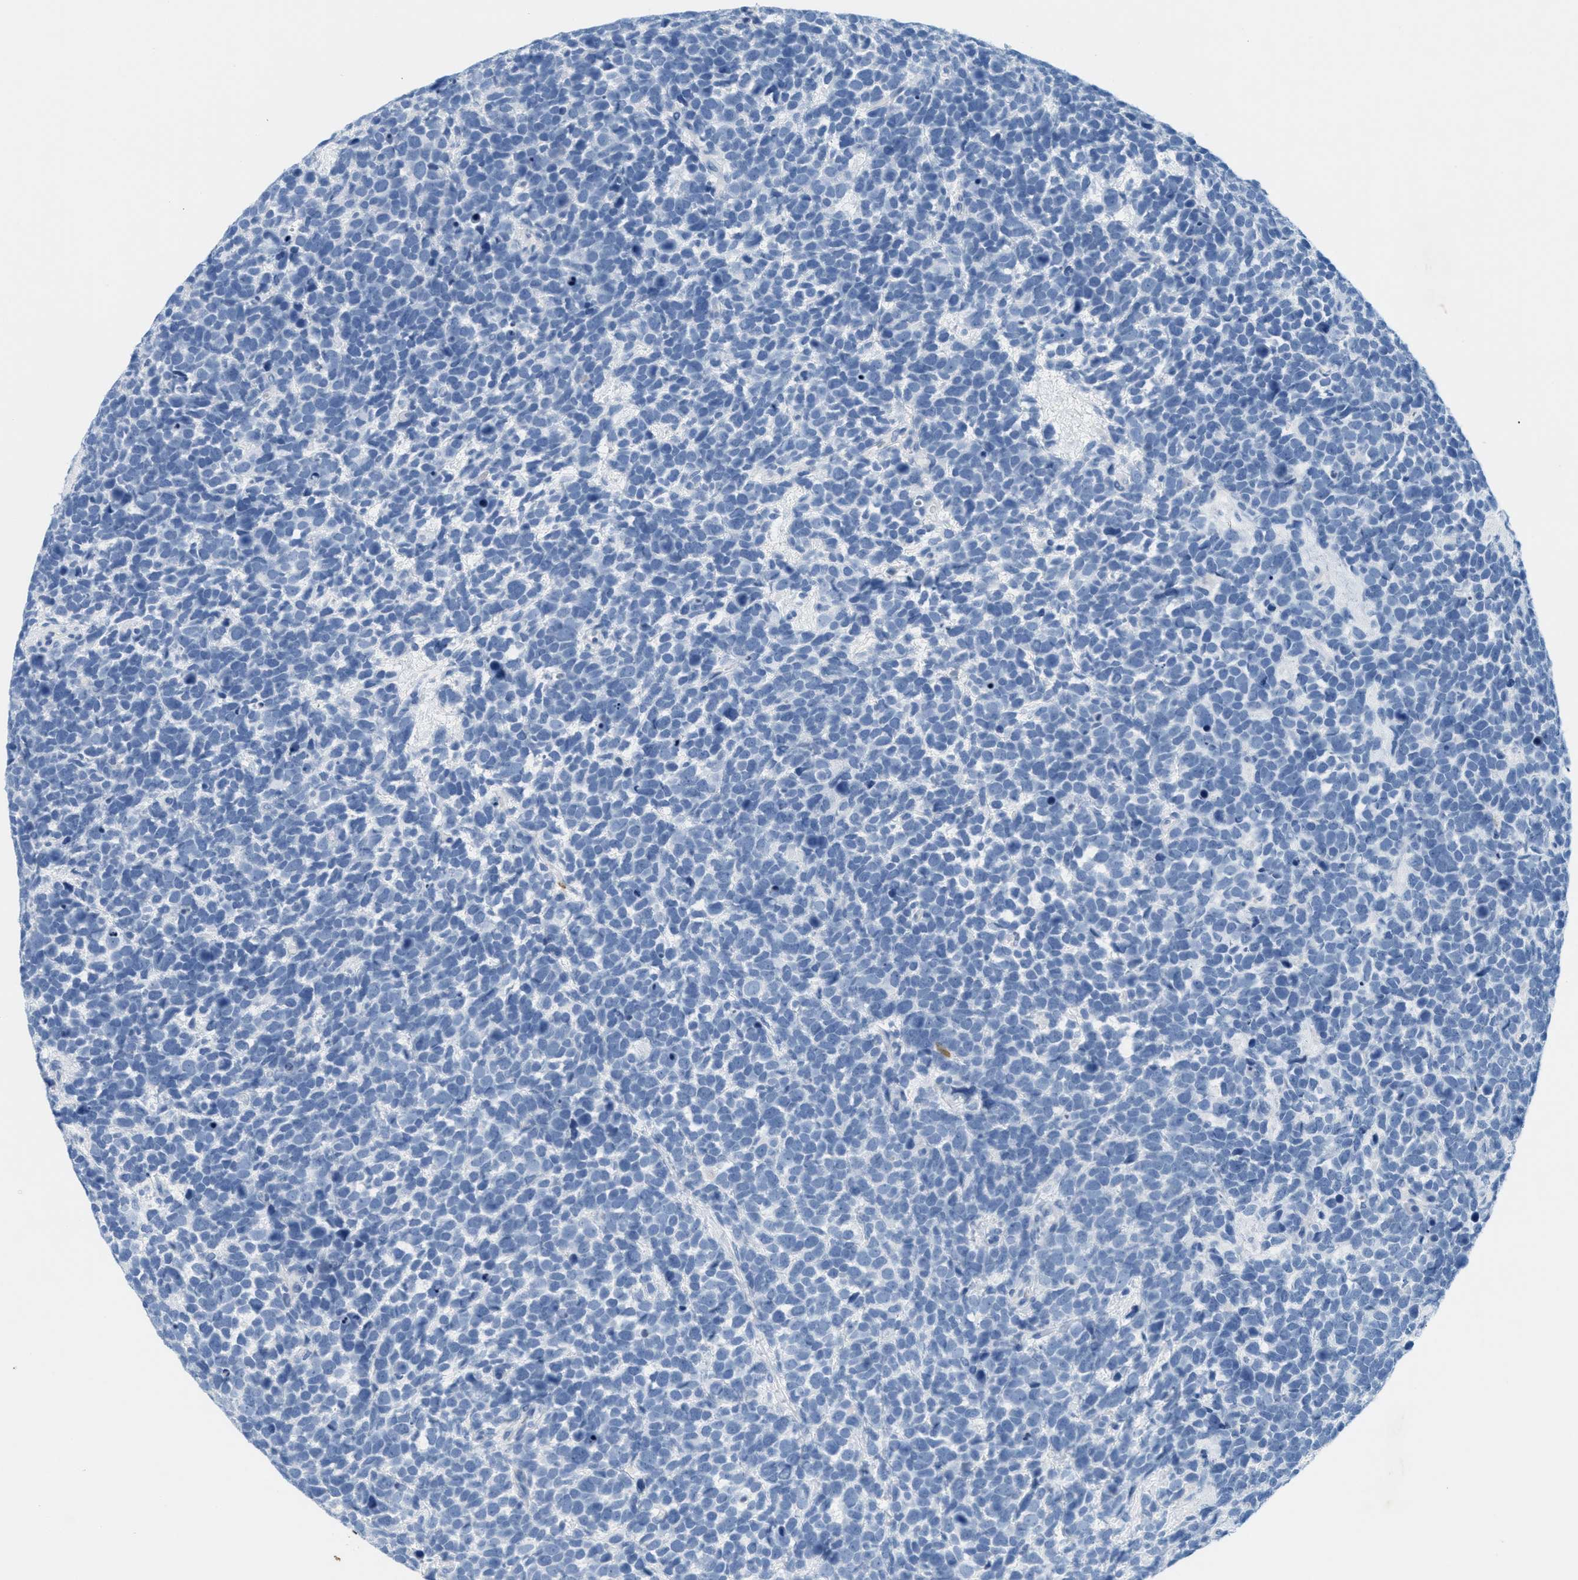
{"staining": {"intensity": "negative", "quantity": "none", "location": "none"}, "tissue": "urothelial cancer", "cell_type": "Tumor cells", "image_type": "cancer", "snomed": [{"axis": "morphology", "description": "Urothelial carcinoma, High grade"}, {"axis": "topography", "description": "Urinary bladder"}], "caption": "Immunohistochemistry (IHC) of urothelial cancer exhibits no expression in tumor cells.", "gene": "GPM6A", "patient": {"sex": "female", "age": 82}}